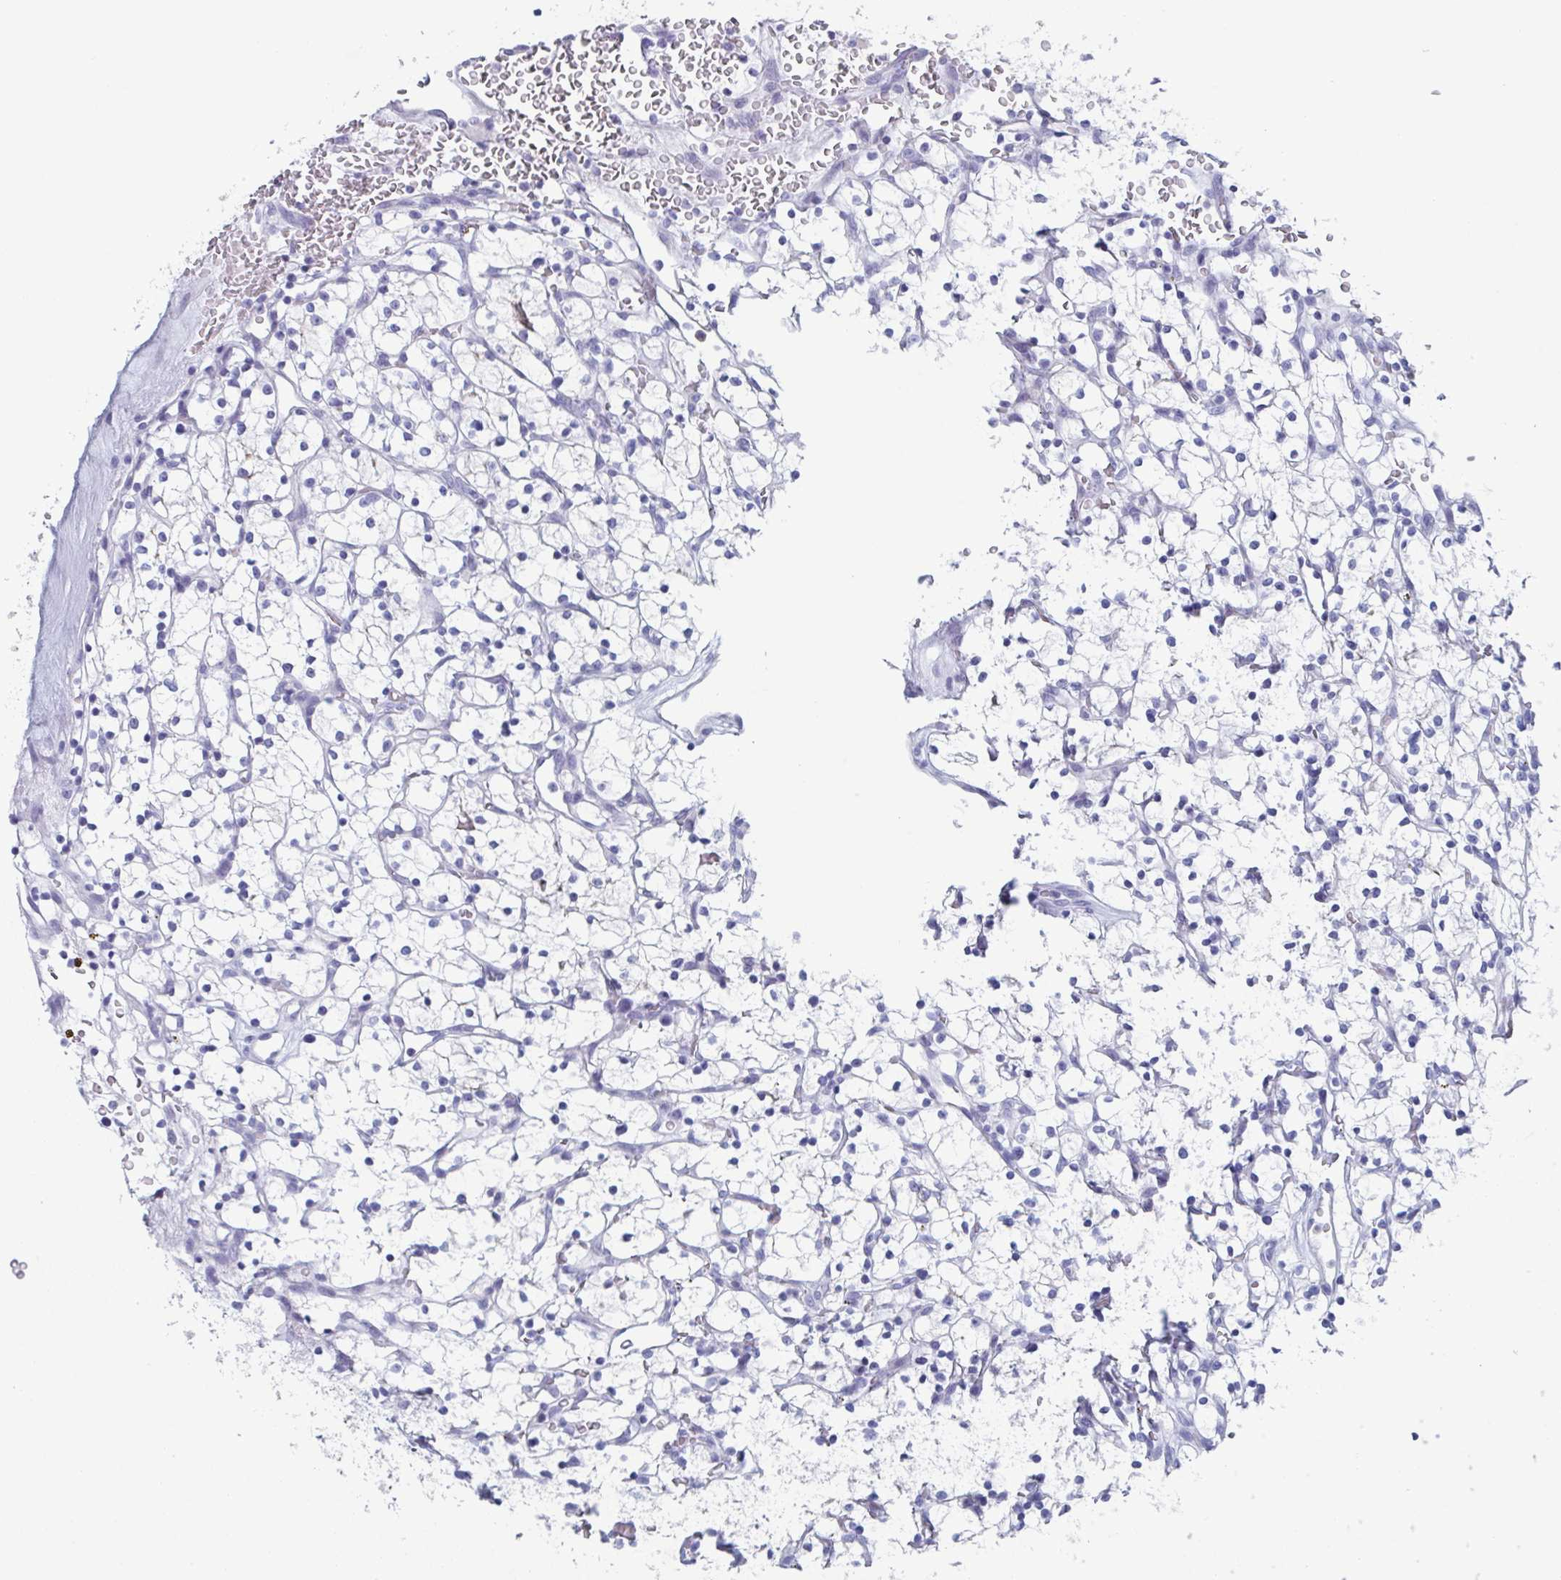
{"staining": {"intensity": "negative", "quantity": "none", "location": "none"}, "tissue": "renal cancer", "cell_type": "Tumor cells", "image_type": "cancer", "snomed": [{"axis": "morphology", "description": "Adenocarcinoma, NOS"}, {"axis": "topography", "description": "Kidney"}], "caption": "Histopathology image shows no significant protein positivity in tumor cells of adenocarcinoma (renal).", "gene": "BPI", "patient": {"sex": "female", "age": 64}}